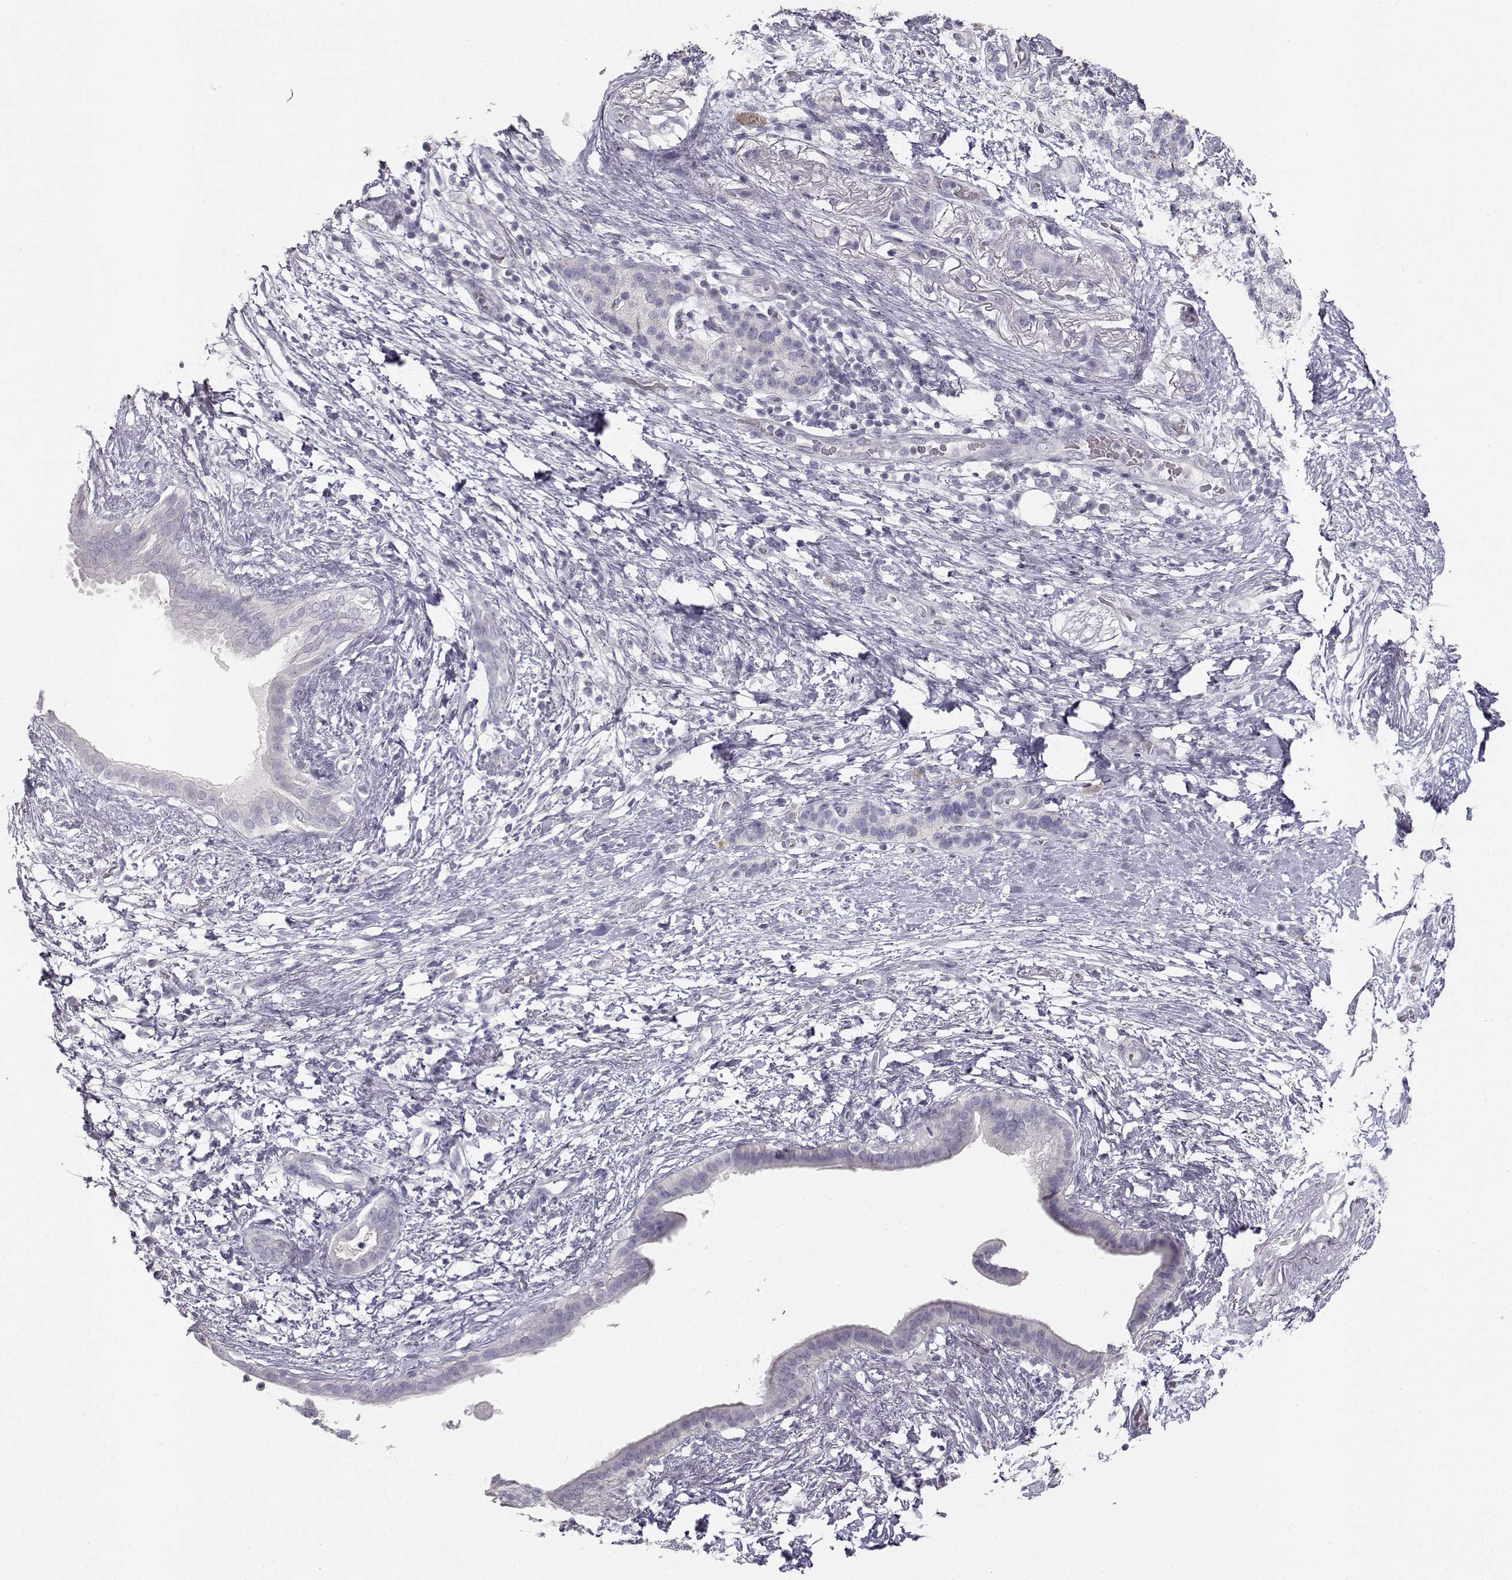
{"staining": {"intensity": "negative", "quantity": "none", "location": "none"}, "tissue": "pancreatic cancer", "cell_type": "Tumor cells", "image_type": "cancer", "snomed": [{"axis": "morphology", "description": "Adenocarcinoma, NOS"}, {"axis": "topography", "description": "Pancreas"}], "caption": "Immunohistochemistry (IHC) photomicrograph of pancreatic cancer (adenocarcinoma) stained for a protein (brown), which reveals no positivity in tumor cells. The staining was performed using DAB (3,3'-diaminobenzidine) to visualize the protein expression in brown, while the nuclei were stained in blue with hematoxylin (Magnification: 20x).", "gene": "MYCBPAP", "patient": {"sex": "female", "age": 72}}